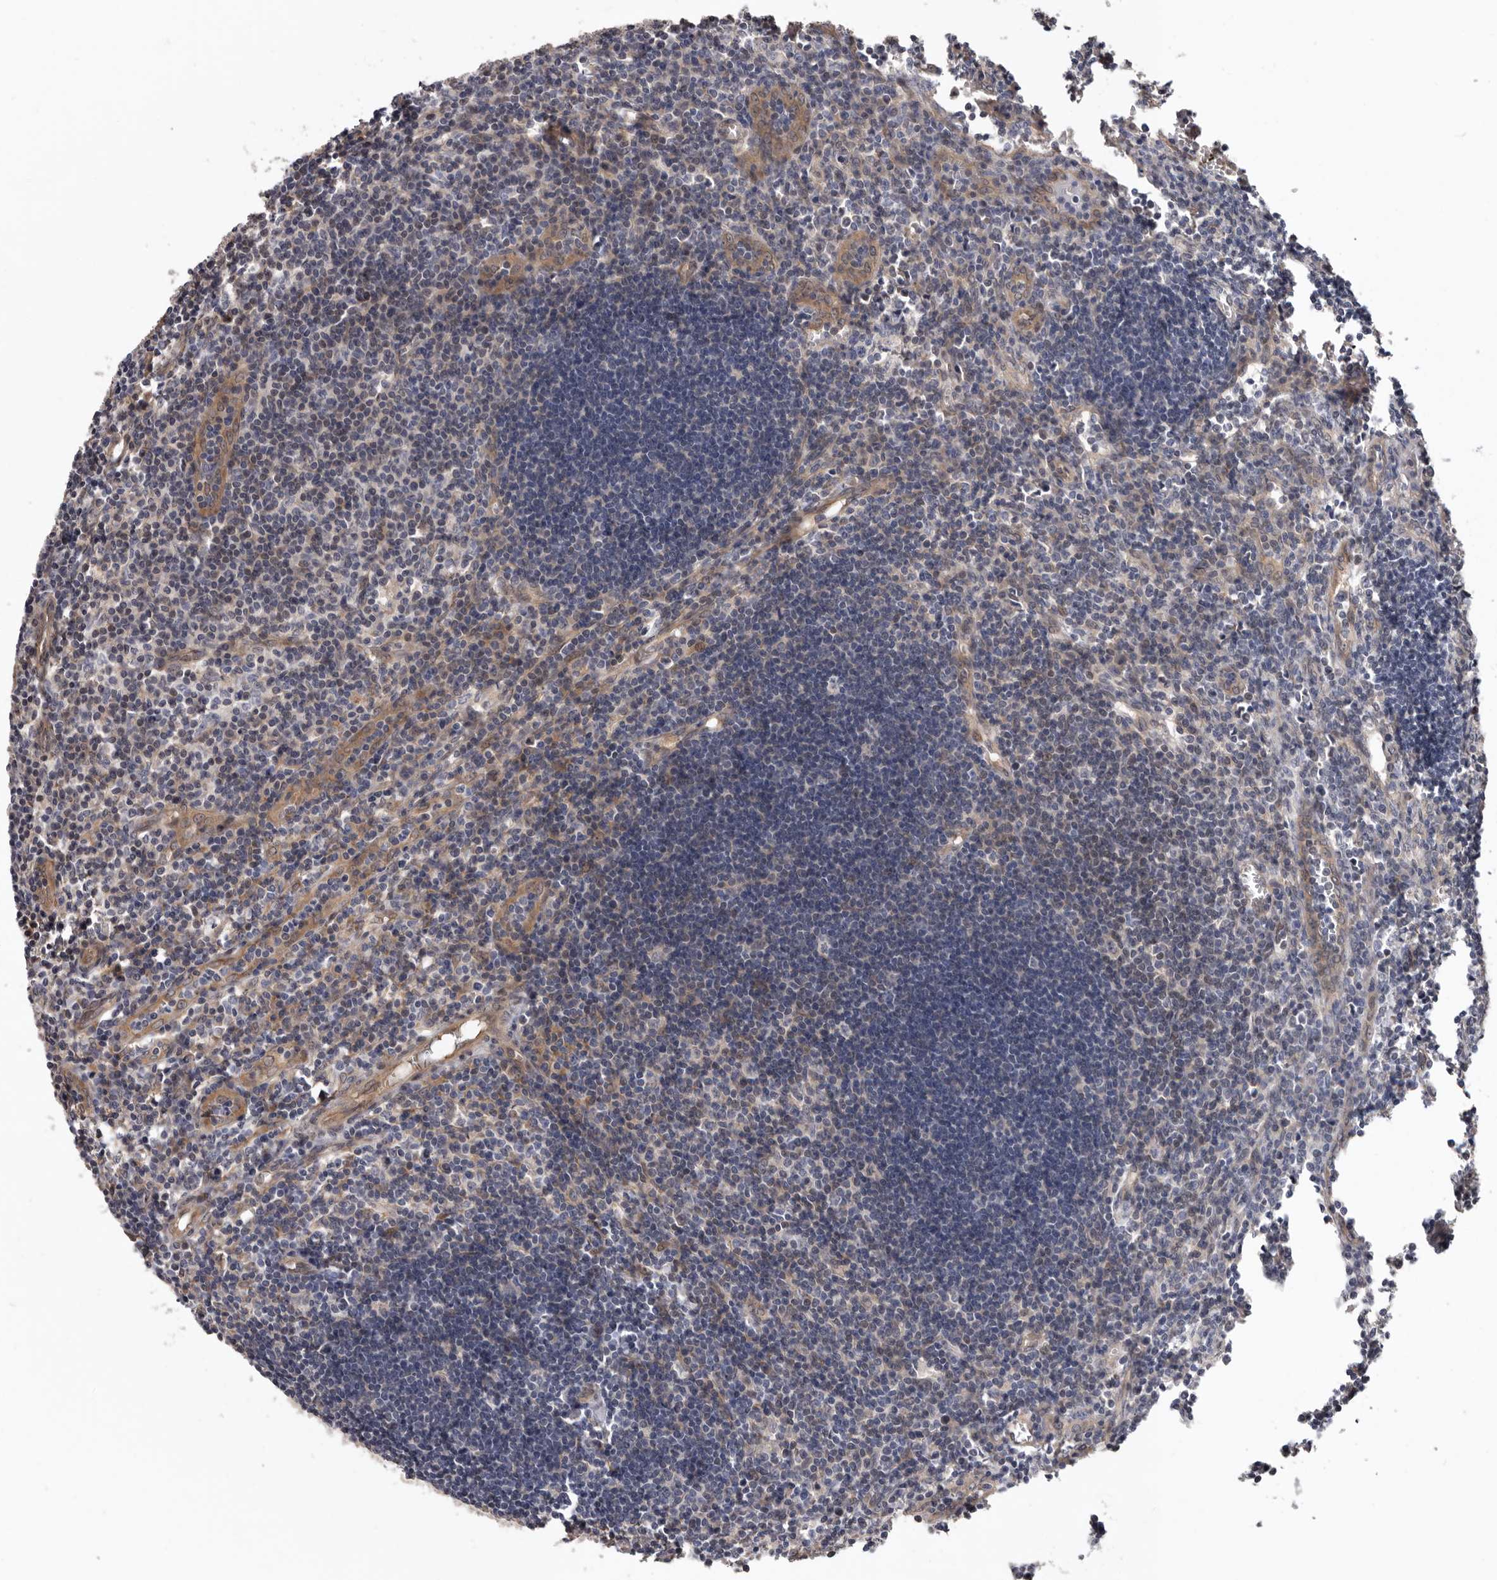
{"staining": {"intensity": "negative", "quantity": "none", "location": "none"}, "tissue": "lymph node", "cell_type": "Germinal center cells", "image_type": "normal", "snomed": [{"axis": "morphology", "description": "Normal tissue, NOS"}, {"axis": "morphology", "description": "Malignant melanoma, Metastatic site"}, {"axis": "topography", "description": "Lymph node"}], "caption": "Immunohistochemistry histopathology image of unremarkable lymph node stained for a protein (brown), which reveals no staining in germinal center cells. (DAB (3,3'-diaminobenzidine) immunohistochemistry (IHC) with hematoxylin counter stain).", "gene": "SBDS", "patient": {"sex": "male", "age": 41}}